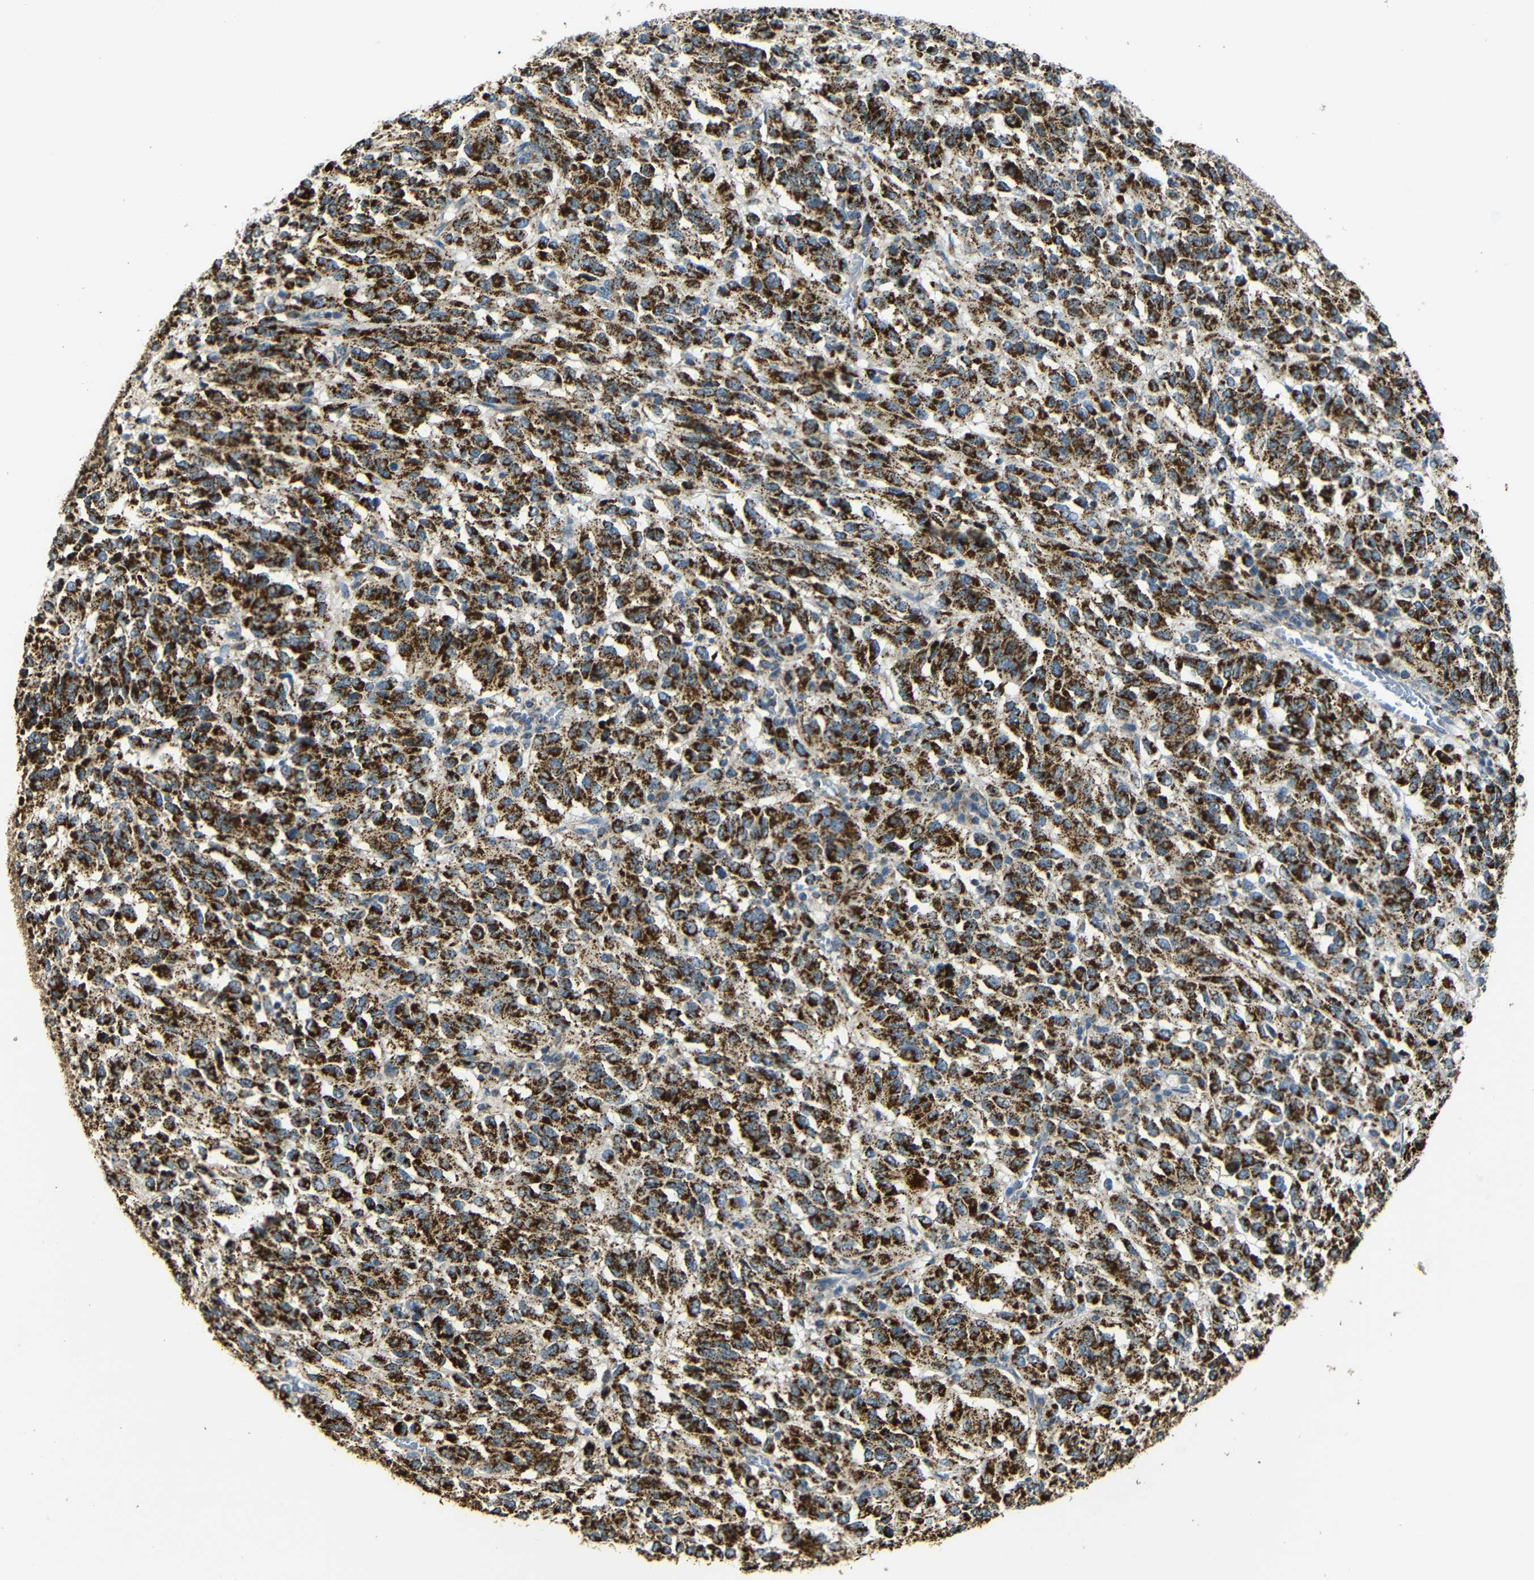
{"staining": {"intensity": "strong", "quantity": ">75%", "location": "cytoplasmic/membranous"}, "tissue": "melanoma", "cell_type": "Tumor cells", "image_type": "cancer", "snomed": [{"axis": "morphology", "description": "Malignant melanoma, Metastatic site"}, {"axis": "topography", "description": "Lung"}], "caption": "Immunohistochemical staining of human malignant melanoma (metastatic site) demonstrates strong cytoplasmic/membranous protein expression in approximately >75% of tumor cells. (DAB IHC, brown staining for protein, blue staining for nuclei).", "gene": "NR3C2", "patient": {"sex": "male", "age": 64}}